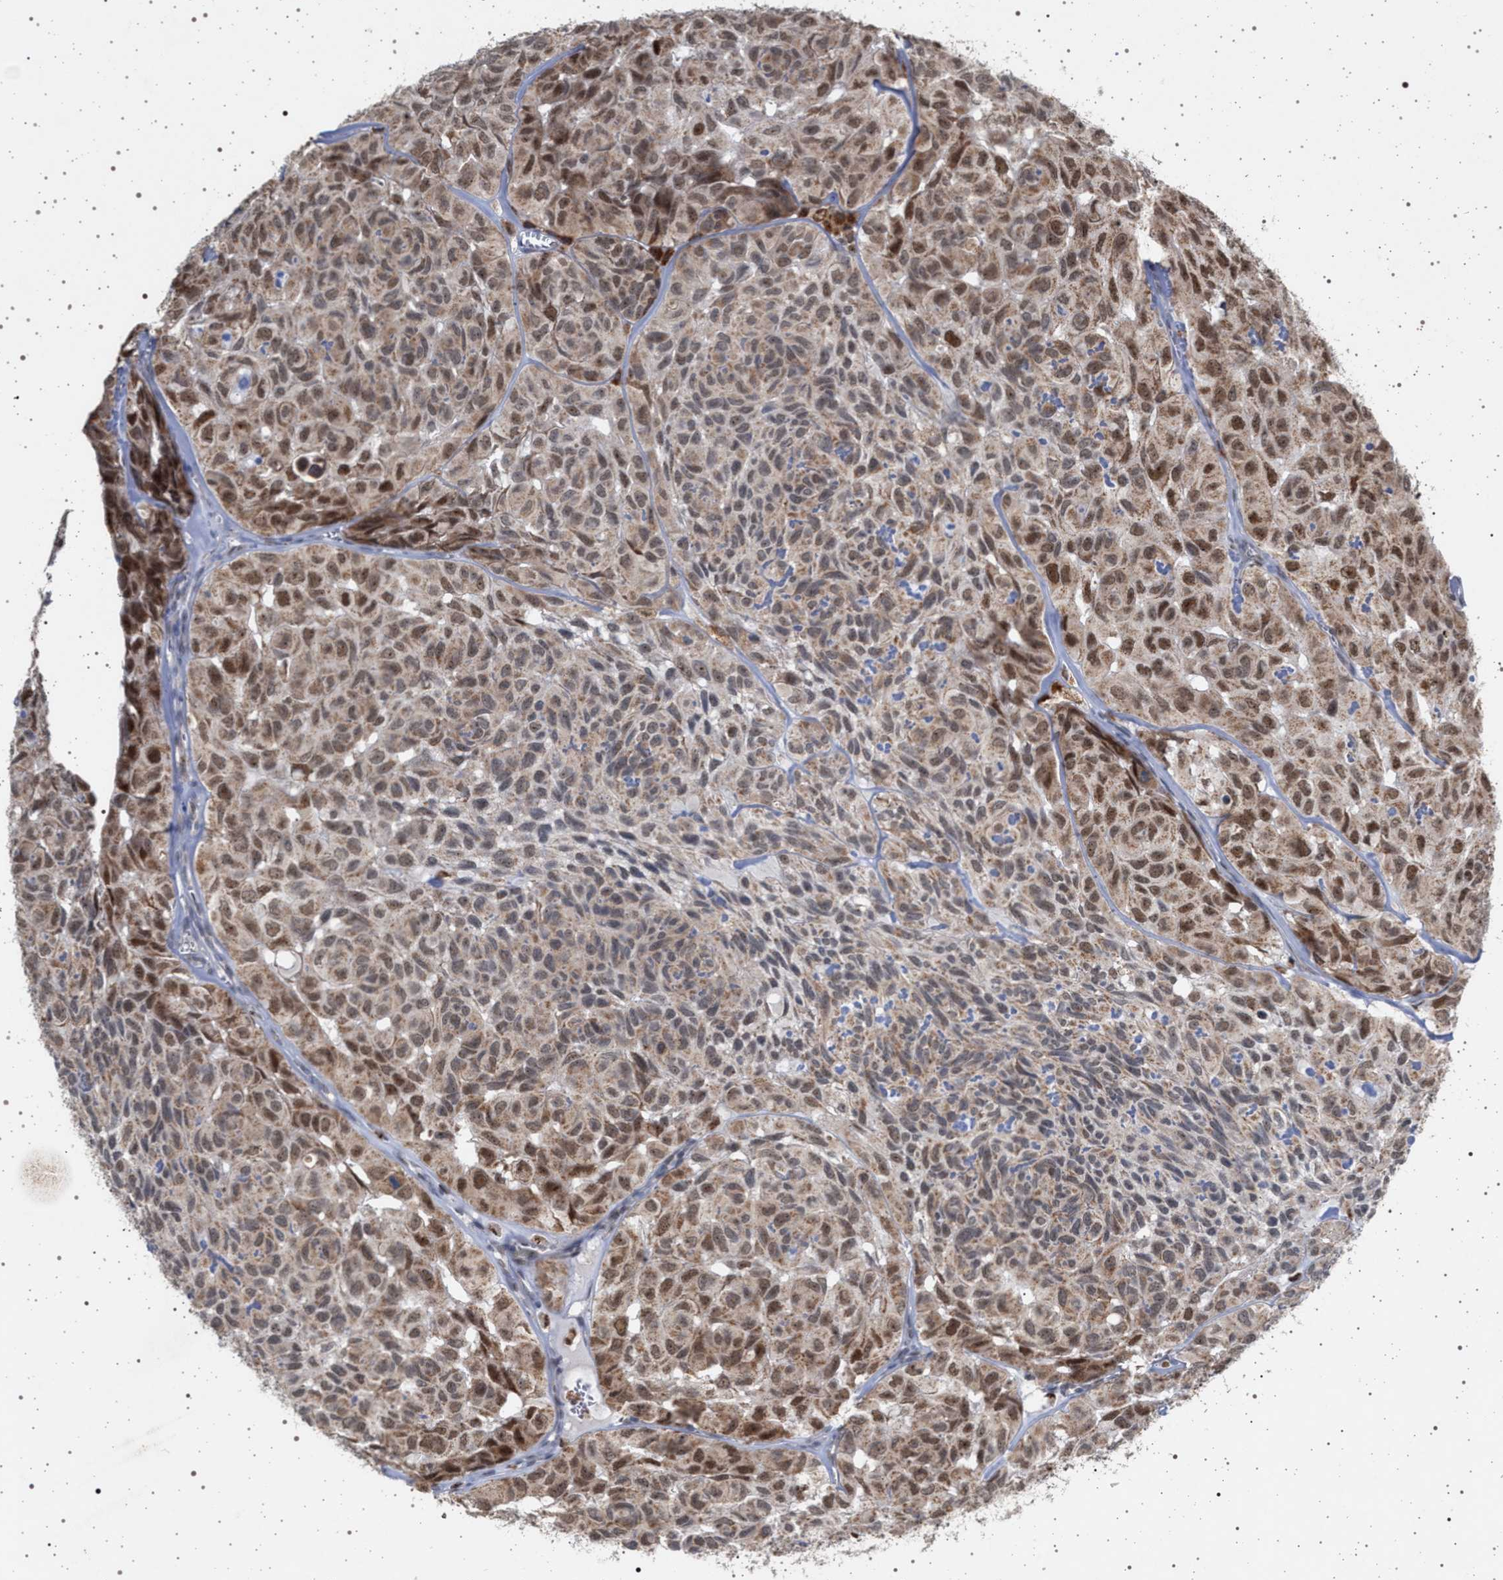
{"staining": {"intensity": "moderate", "quantity": ">75%", "location": "nuclear"}, "tissue": "head and neck cancer", "cell_type": "Tumor cells", "image_type": "cancer", "snomed": [{"axis": "morphology", "description": "Adenocarcinoma, NOS"}, {"axis": "topography", "description": "Salivary gland, NOS"}, {"axis": "topography", "description": "Head-Neck"}], "caption": "A brown stain labels moderate nuclear positivity of a protein in human head and neck cancer tumor cells. (DAB (3,3'-diaminobenzidine) IHC, brown staining for protein, blue staining for nuclei).", "gene": "ELAC2", "patient": {"sex": "female", "age": 76}}